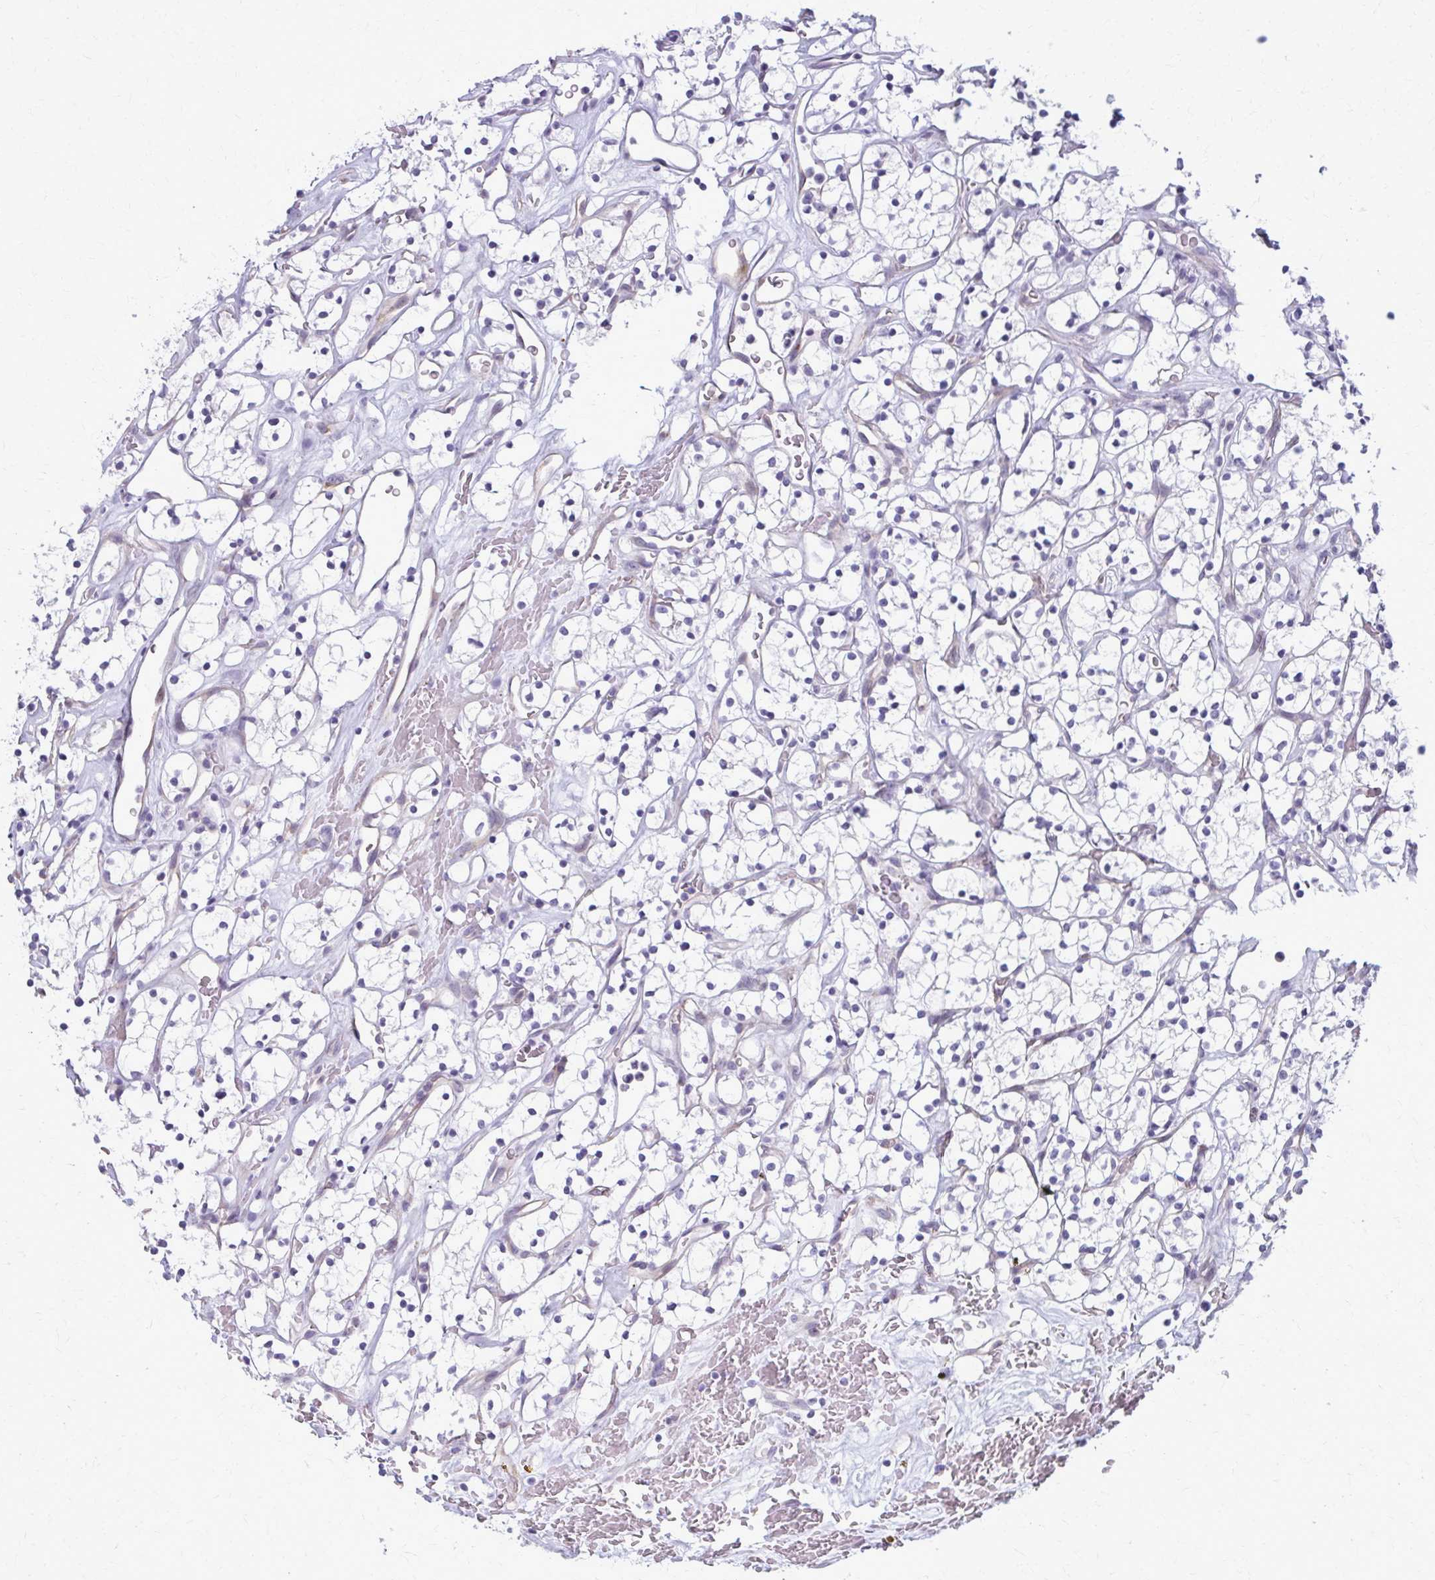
{"staining": {"intensity": "negative", "quantity": "none", "location": "none"}, "tissue": "renal cancer", "cell_type": "Tumor cells", "image_type": "cancer", "snomed": [{"axis": "morphology", "description": "Adenocarcinoma, NOS"}, {"axis": "topography", "description": "Kidney"}], "caption": "Immunohistochemistry histopathology image of neoplastic tissue: renal cancer stained with DAB displays no significant protein positivity in tumor cells.", "gene": "CASQ2", "patient": {"sex": "female", "age": 64}}